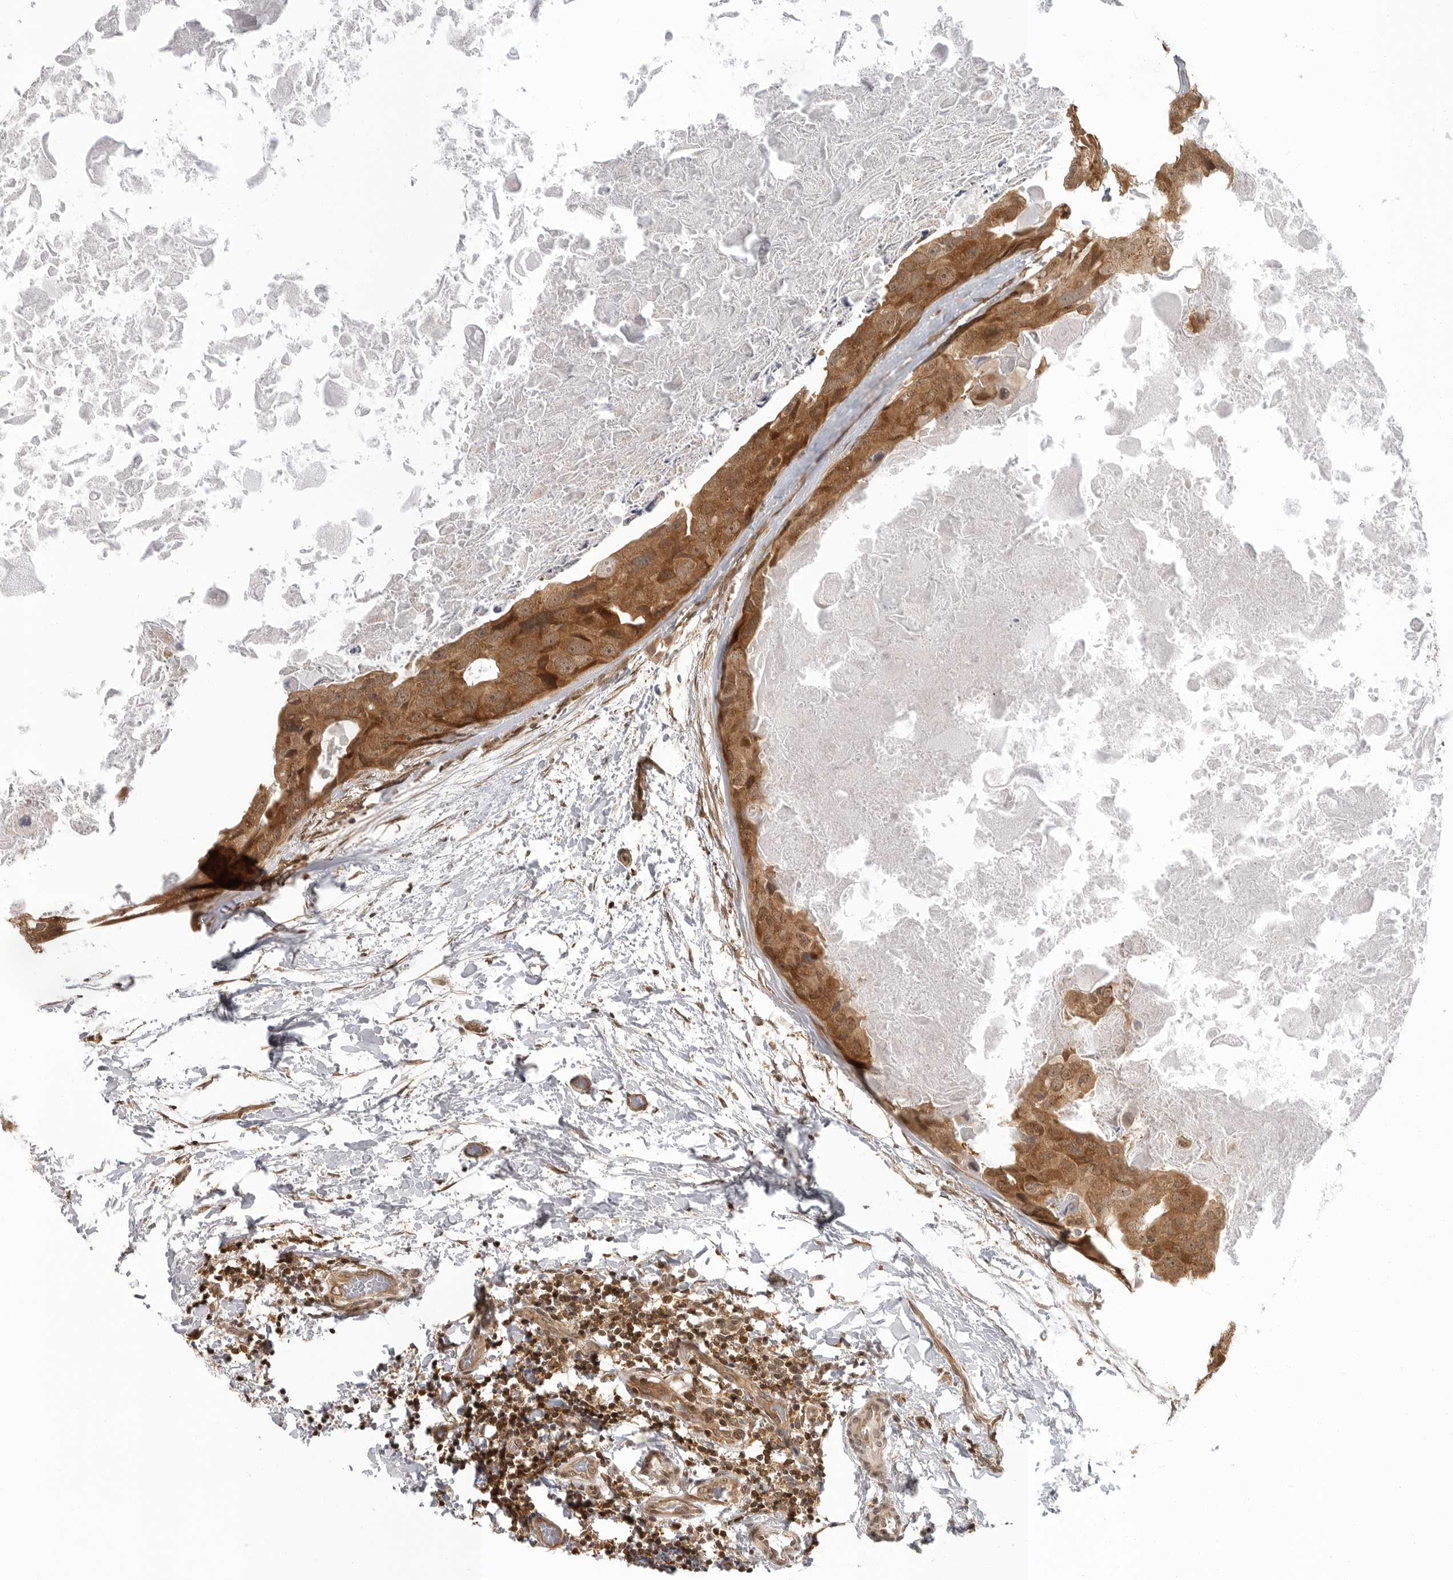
{"staining": {"intensity": "strong", "quantity": ">75%", "location": "cytoplasmic/membranous"}, "tissue": "breast cancer", "cell_type": "Tumor cells", "image_type": "cancer", "snomed": [{"axis": "morphology", "description": "Duct carcinoma"}, {"axis": "topography", "description": "Breast"}], "caption": "A micrograph of breast intraductal carcinoma stained for a protein exhibits strong cytoplasmic/membranous brown staining in tumor cells.", "gene": "SZRD1", "patient": {"sex": "female", "age": 62}}